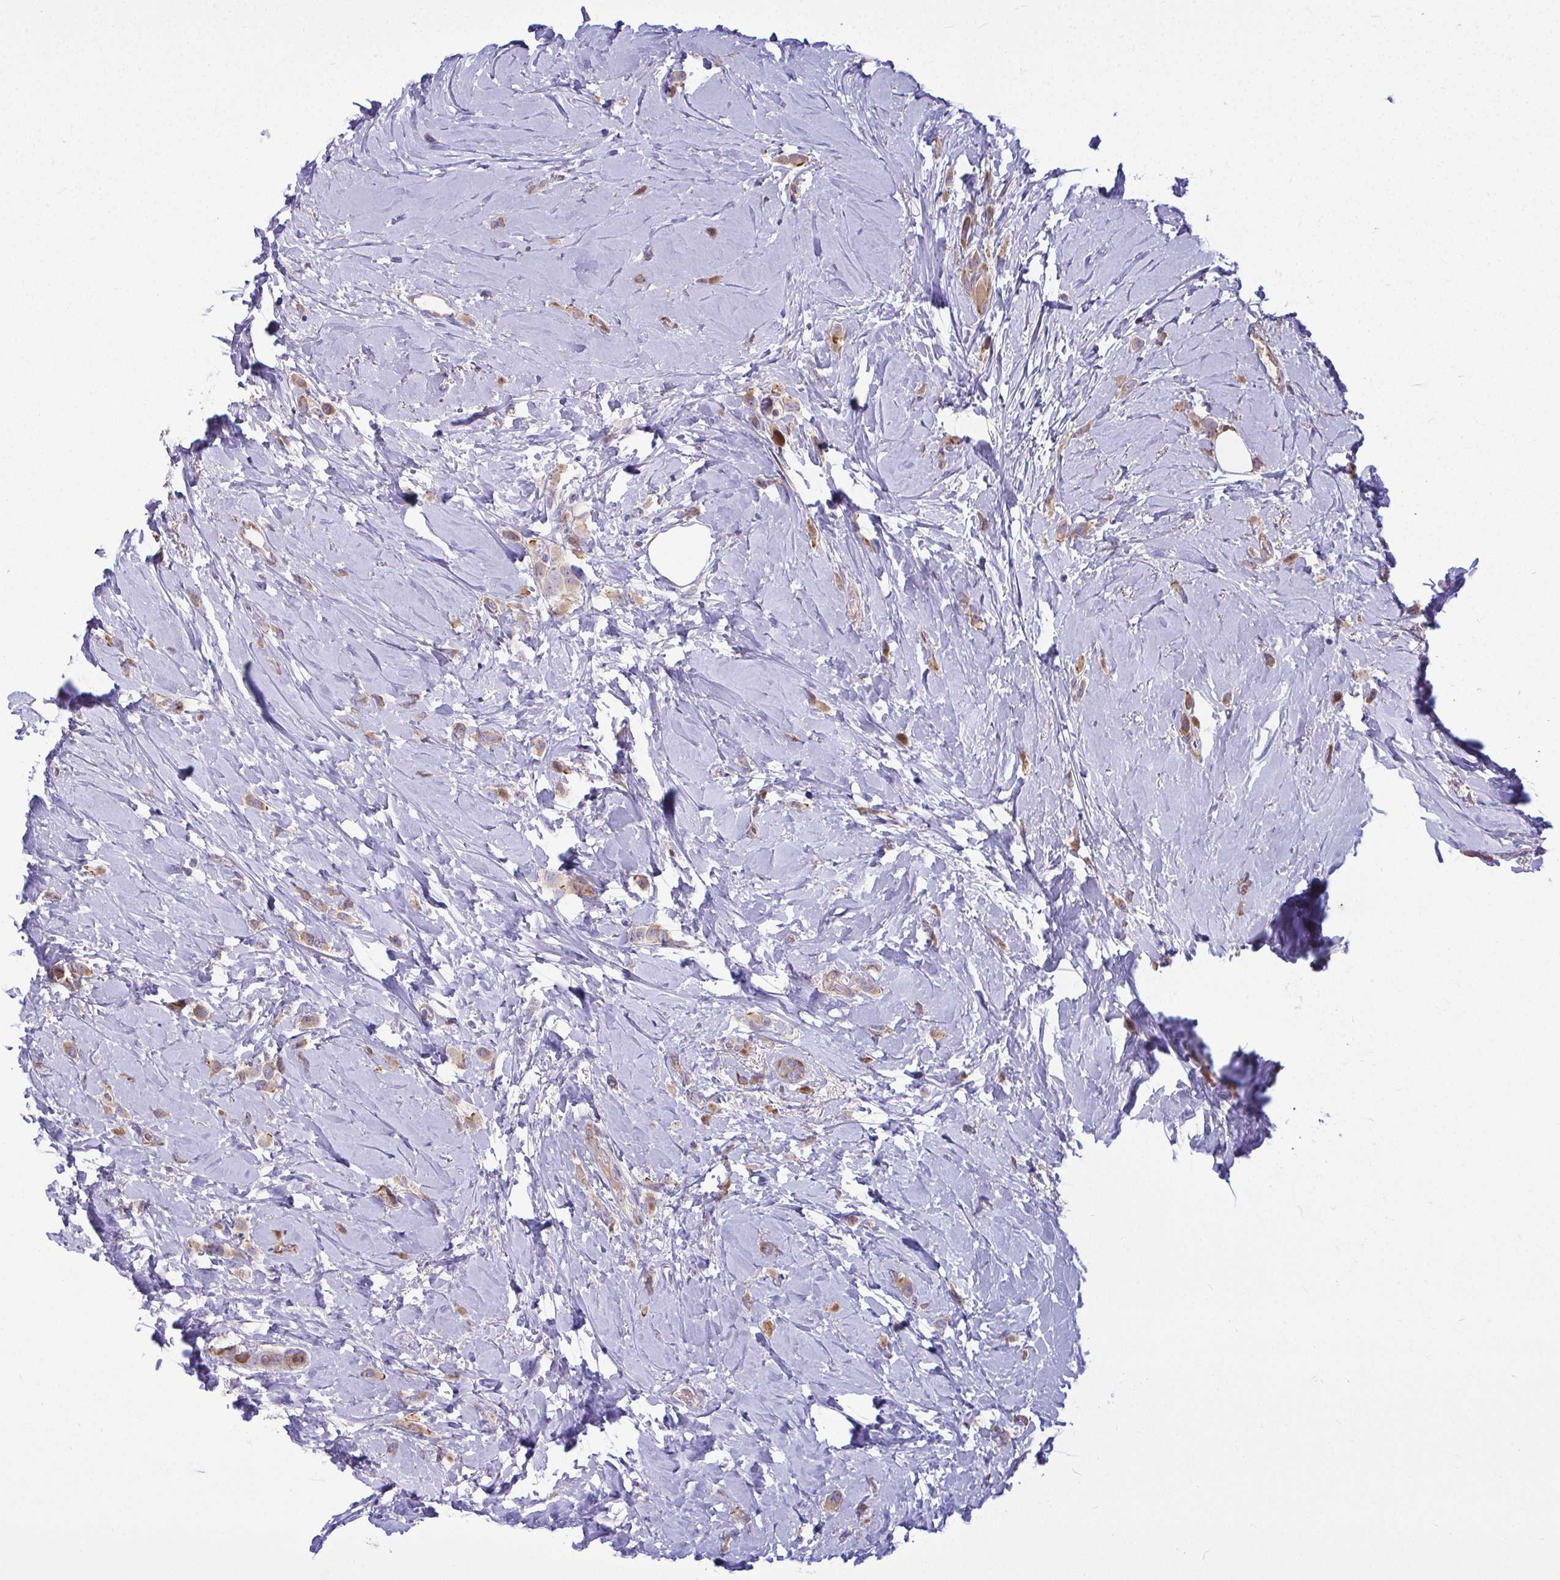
{"staining": {"intensity": "weak", "quantity": "25%-75%", "location": "cytoplasmic/membranous"}, "tissue": "breast cancer", "cell_type": "Tumor cells", "image_type": "cancer", "snomed": [{"axis": "morphology", "description": "Lobular carcinoma"}, {"axis": "topography", "description": "Breast"}], "caption": "Weak cytoplasmic/membranous staining for a protein is identified in approximately 25%-75% of tumor cells of lobular carcinoma (breast) using IHC.", "gene": "ZSCAN9", "patient": {"sex": "female", "age": 66}}